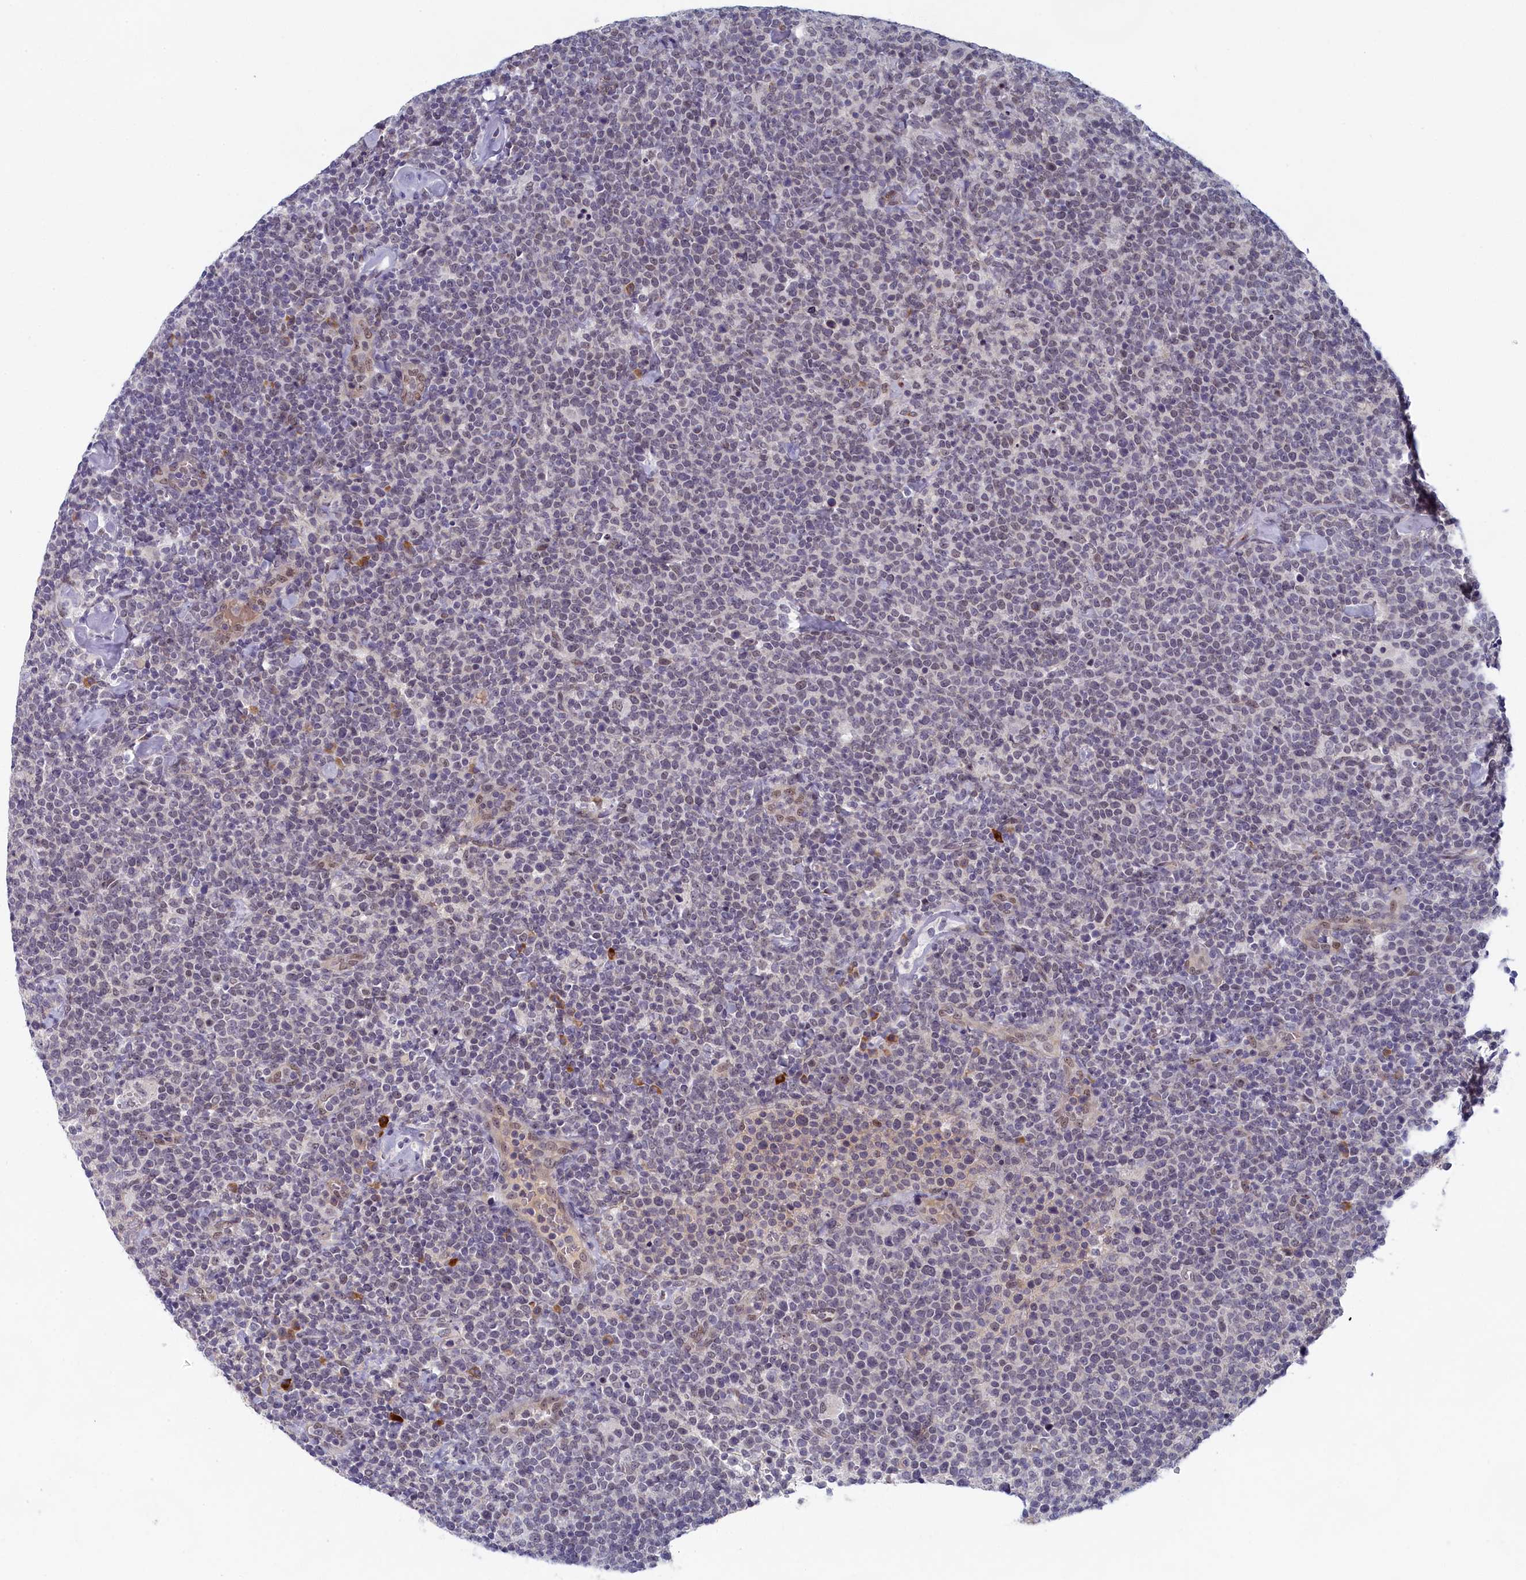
{"staining": {"intensity": "negative", "quantity": "none", "location": "none"}, "tissue": "lymphoma", "cell_type": "Tumor cells", "image_type": "cancer", "snomed": [{"axis": "morphology", "description": "Malignant lymphoma, non-Hodgkin's type, High grade"}, {"axis": "topography", "description": "Lymph node"}], "caption": "The image demonstrates no staining of tumor cells in lymphoma.", "gene": "DNAJC17", "patient": {"sex": "male", "age": 61}}